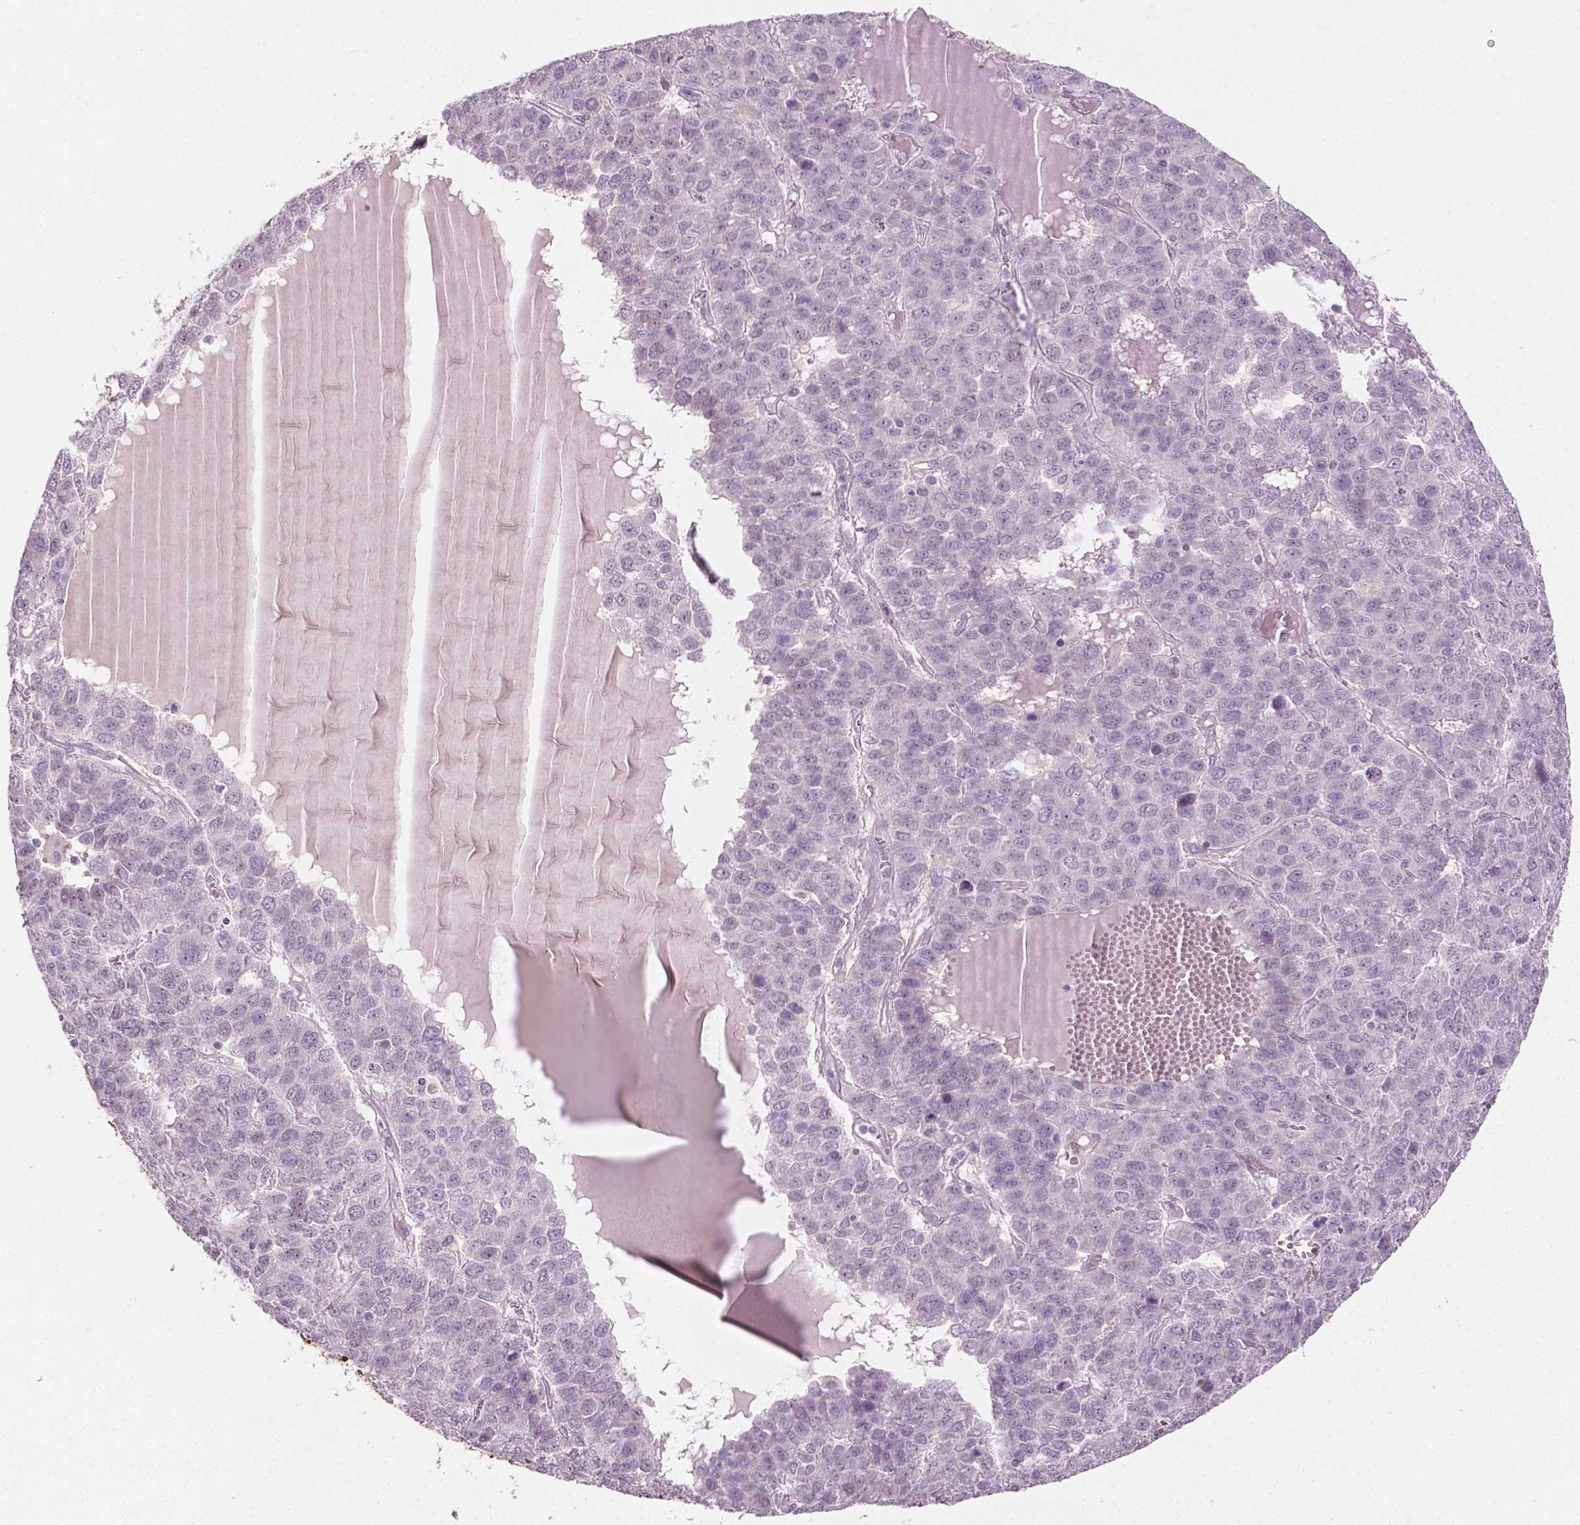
{"staining": {"intensity": "negative", "quantity": "none", "location": "none"}, "tissue": "liver cancer", "cell_type": "Tumor cells", "image_type": "cancer", "snomed": [{"axis": "morphology", "description": "Carcinoma, Hepatocellular, NOS"}, {"axis": "topography", "description": "Liver"}], "caption": "Immunohistochemistry histopathology image of neoplastic tissue: human hepatocellular carcinoma (liver) stained with DAB displays no significant protein expression in tumor cells.", "gene": "DLG2", "patient": {"sex": "male", "age": 69}}